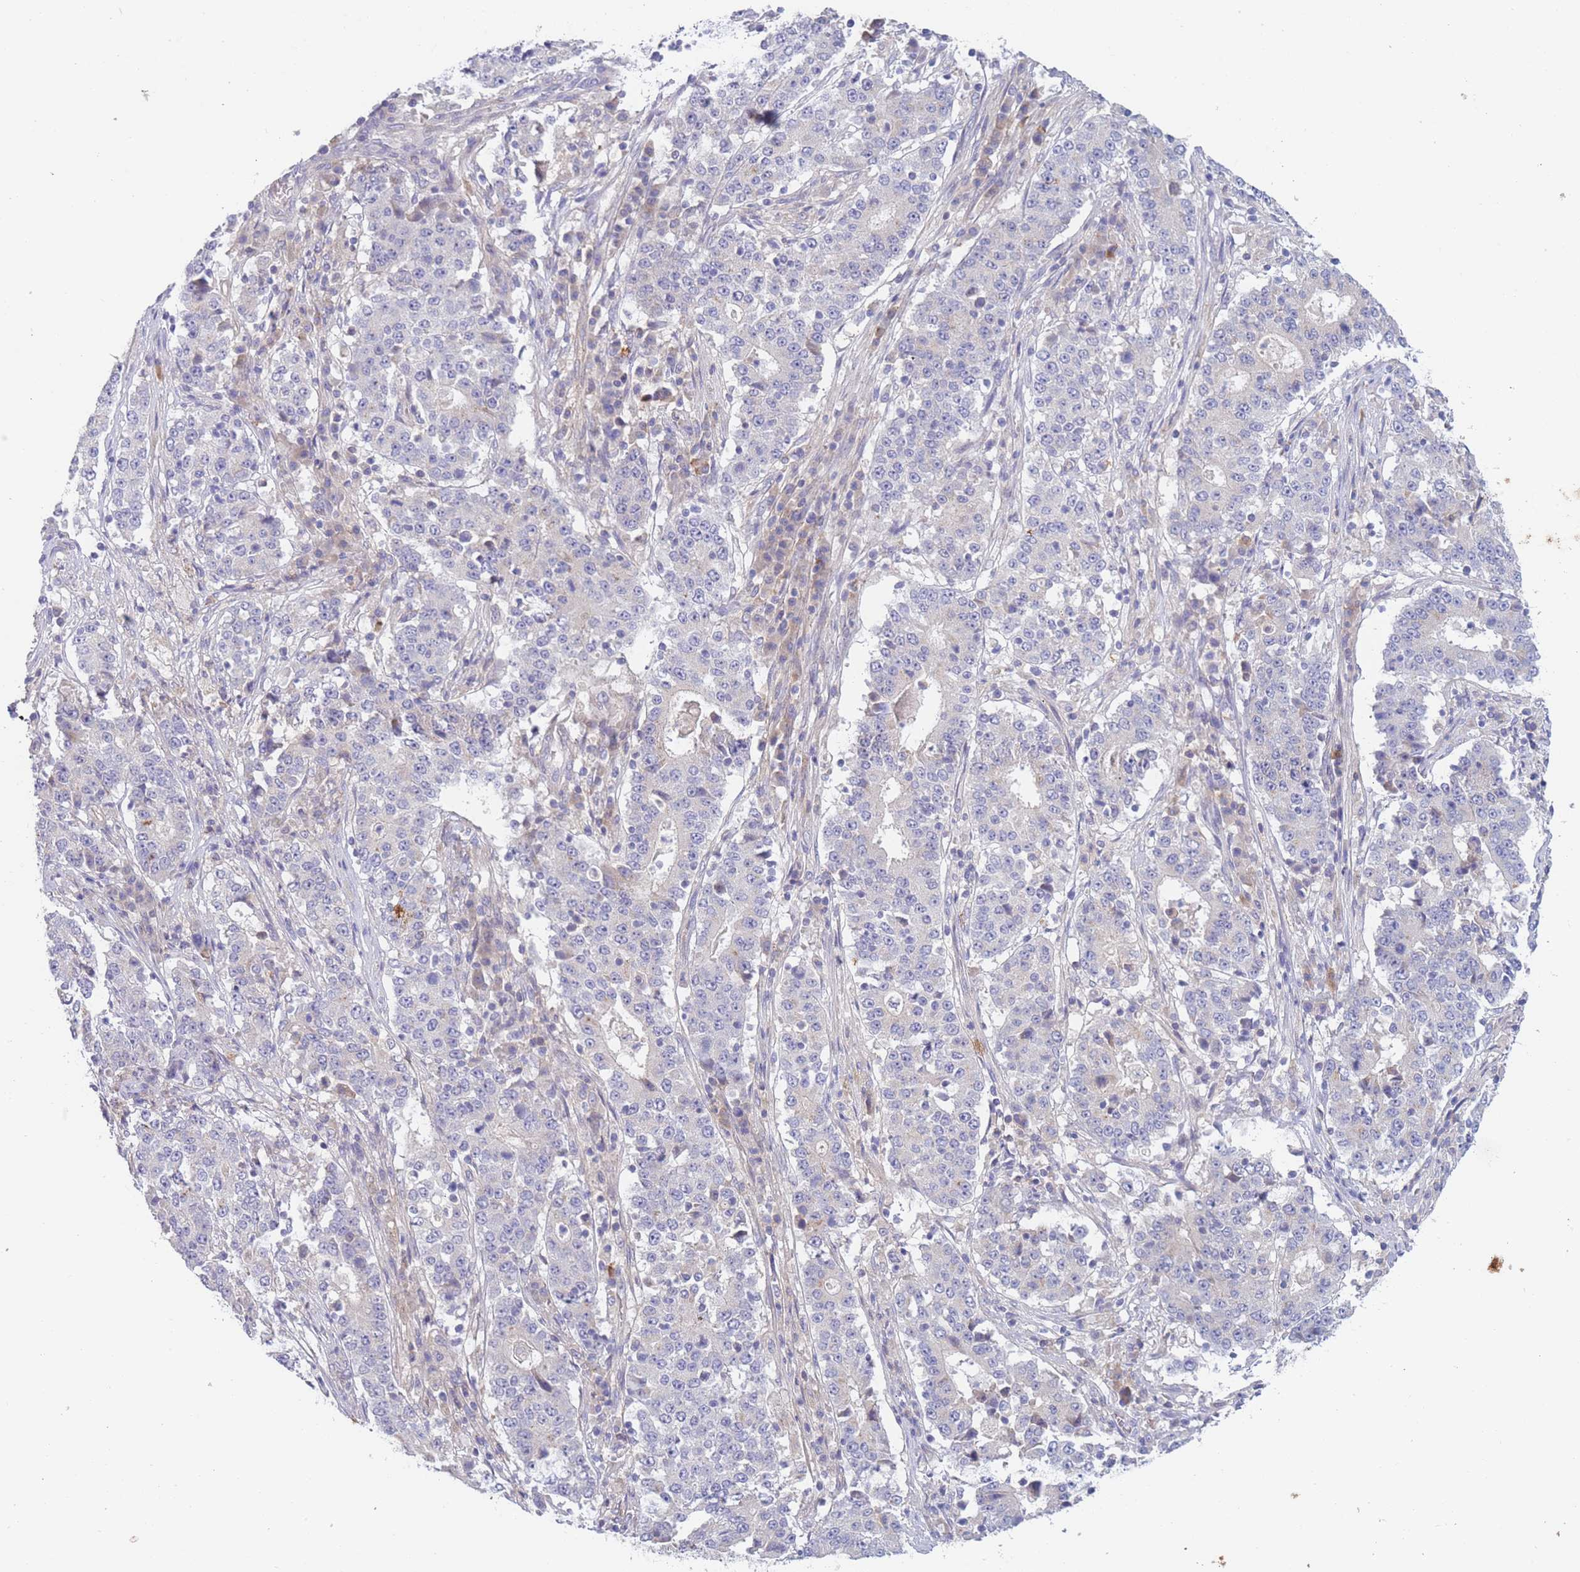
{"staining": {"intensity": "negative", "quantity": "none", "location": "none"}, "tissue": "stomach cancer", "cell_type": "Tumor cells", "image_type": "cancer", "snomed": [{"axis": "morphology", "description": "Adenocarcinoma, NOS"}, {"axis": "topography", "description": "Stomach"}], "caption": "IHC image of neoplastic tissue: stomach cancer (adenocarcinoma) stained with DAB demonstrates no significant protein staining in tumor cells.", "gene": "WDR93", "patient": {"sex": "male", "age": 59}}